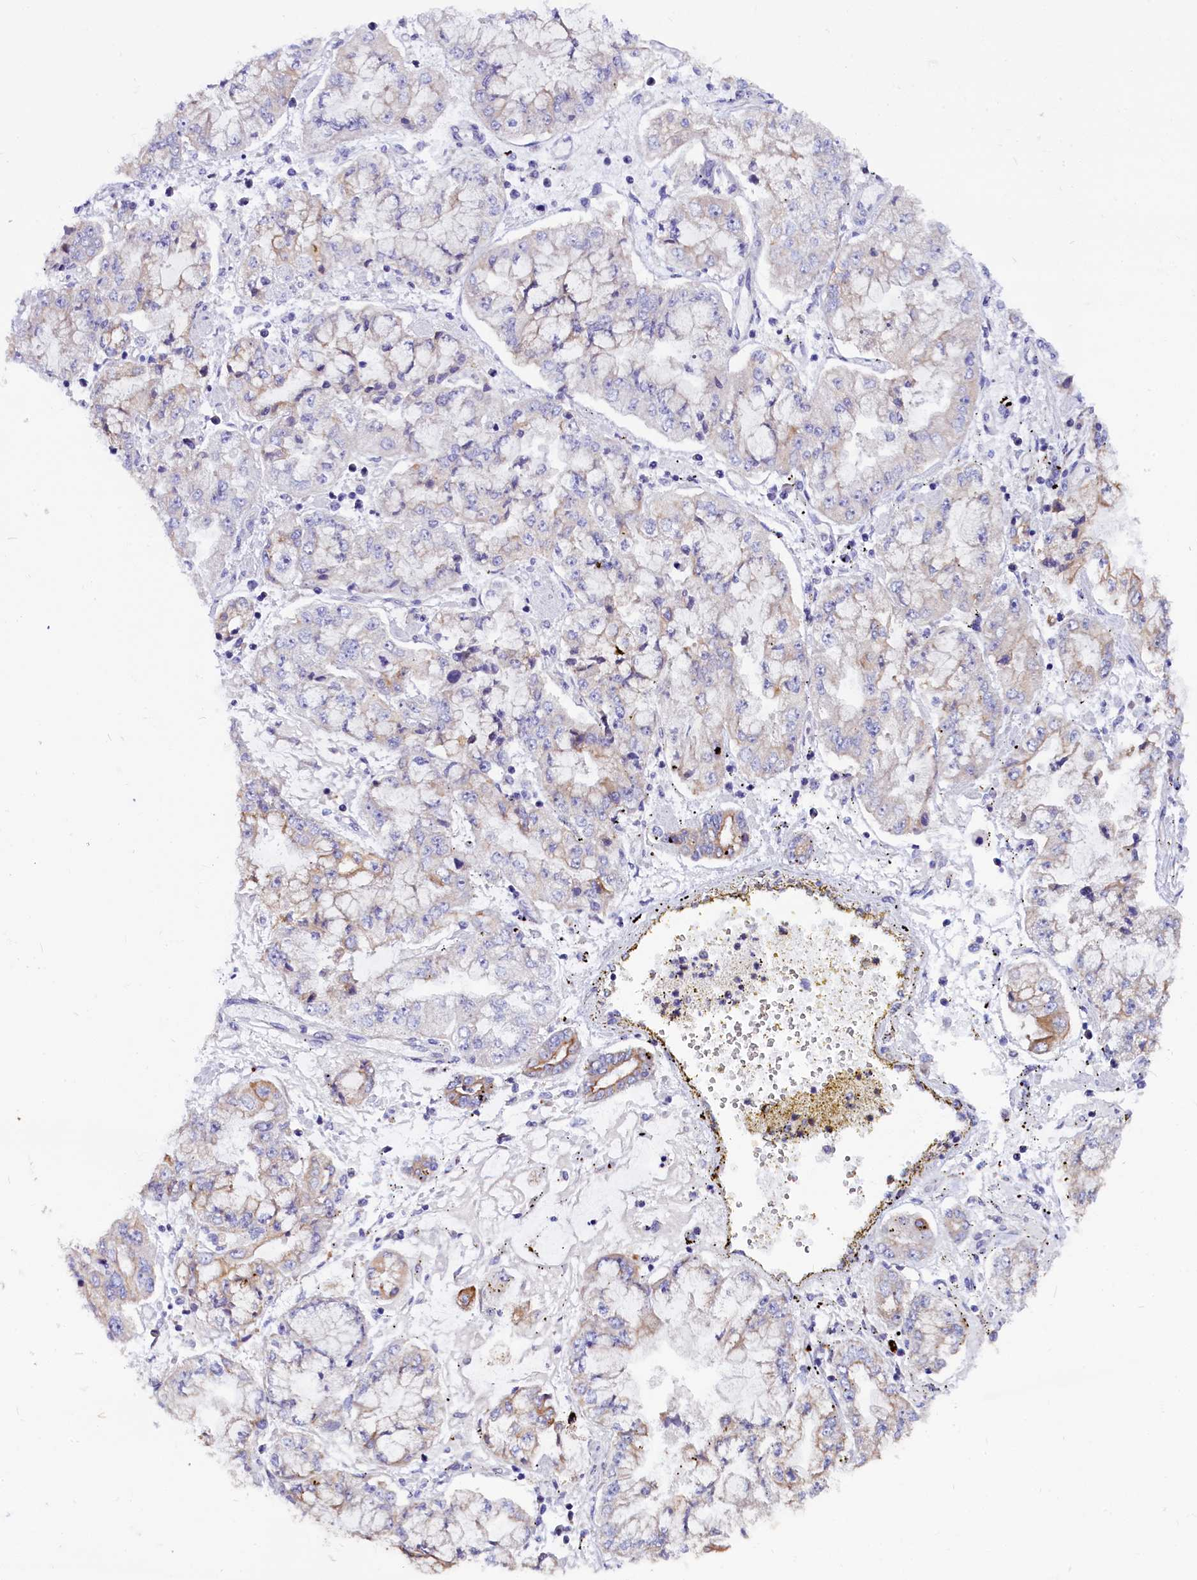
{"staining": {"intensity": "weak", "quantity": "<25%", "location": "cytoplasmic/membranous"}, "tissue": "stomach cancer", "cell_type": "Tumor cells", "image_type": "cancer", "snomed": [{"axis": "morphology", "description": "Adenocarcinoma, NOS"}, {"axis": "topography", "description": "Stomach"}], "caption": "The photomicrograph exhibits no staining of tumor cells in stomach adenocarcinoma.", "gene": "CEP170", "patient": {"sex": "male", "age": 76}}